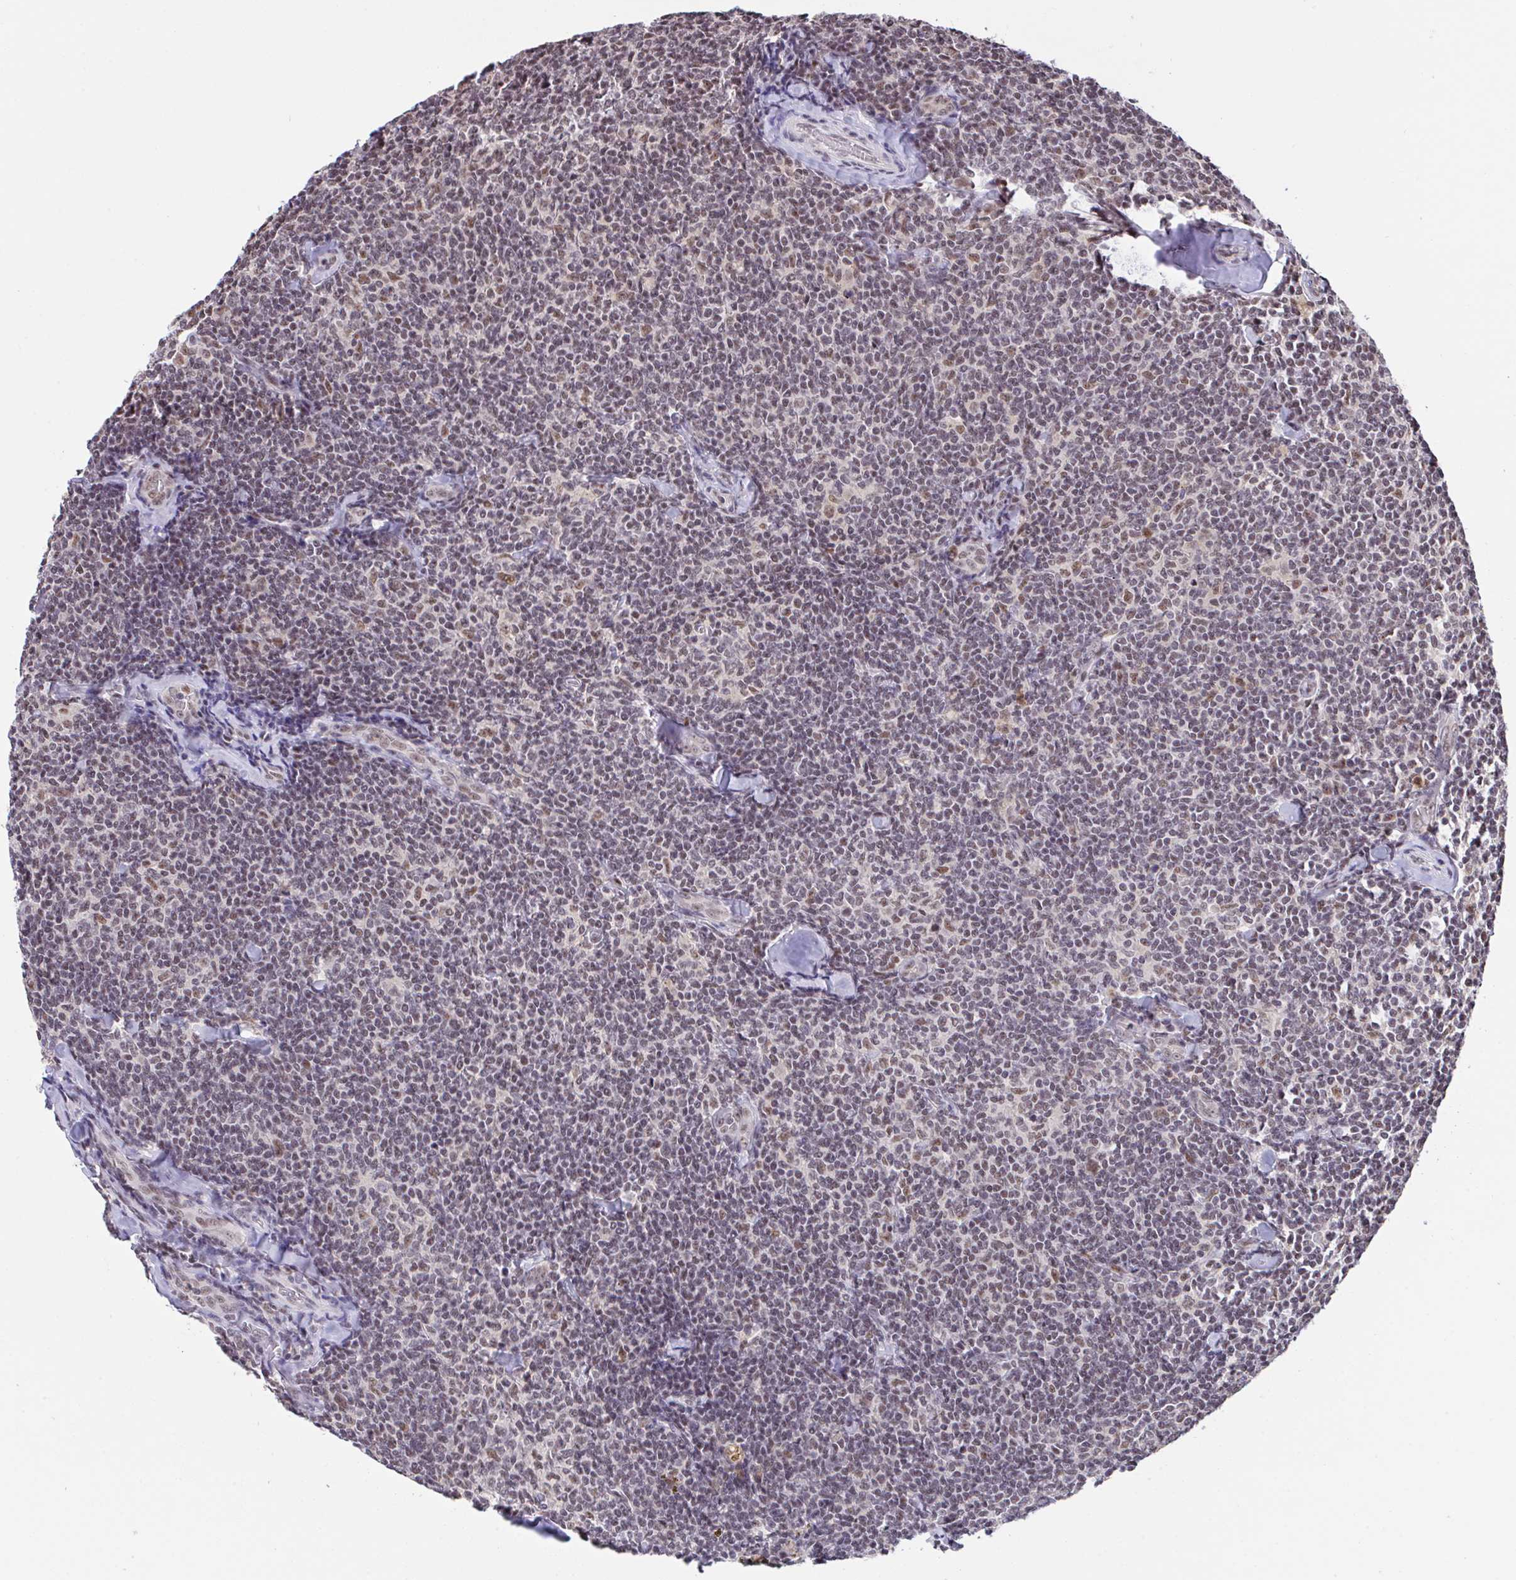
{"staining": {"intensity": "weak", "quantity": "25%-75%", "location": "nuclear"}, "tissue": "lymphoma", "cell_type": "Tumor cells", "image_type": "cancer", "snomed": [{"axis": "morphology", "description": "Malignant lymphoma, non-Hodgkin's type, Low grade"}, {"axis": "topography", "description": "Lymph node"}], "caption": "About 25%-75% of tumor cells in low-grade malignant lymphoma, non-Hodgkin's type reveal weak nuclear protein staining as visualized by brown immunohistochemical staining.", "gene": "OR6K3", "patient": {"sex": "female", "age": 56}}